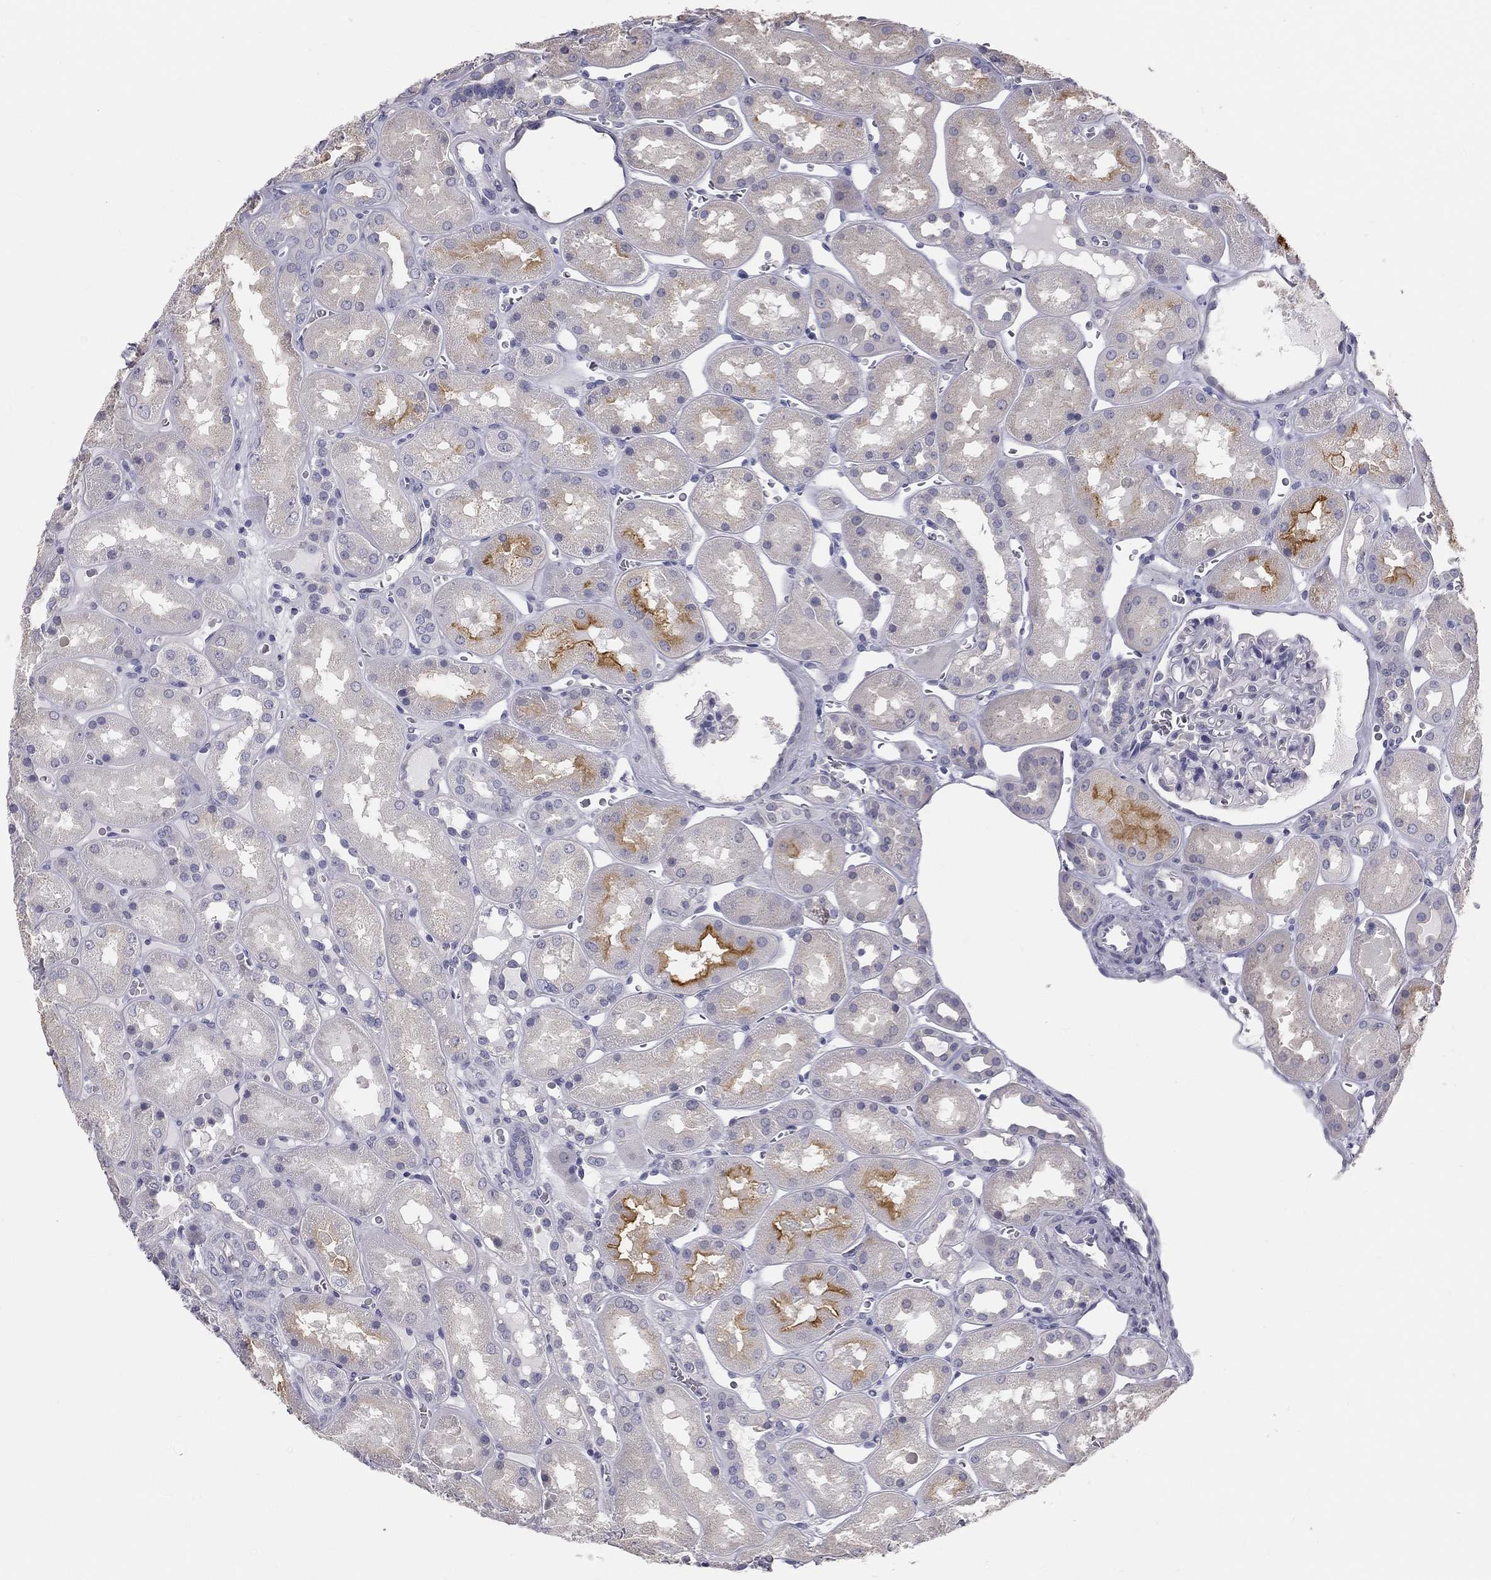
{"staining": {"intensity": "negative", "quantity": "none", "location": "none"}, "tissue": "kidney", "cell_type": "Cells in glomeruli", "image_type": "normal", "snomed": [{"axis": "morphology", "description": "Normal tissue, NOS"}, {"axis": "topography", "description": "Kidney"}], "caption": "Unremarkable kidney was stained to show a protein in brown. There is no significant positivity in cells in glomeruli.", "gene": "MUC13", "patient": {"sex": "male", "age": 73}}